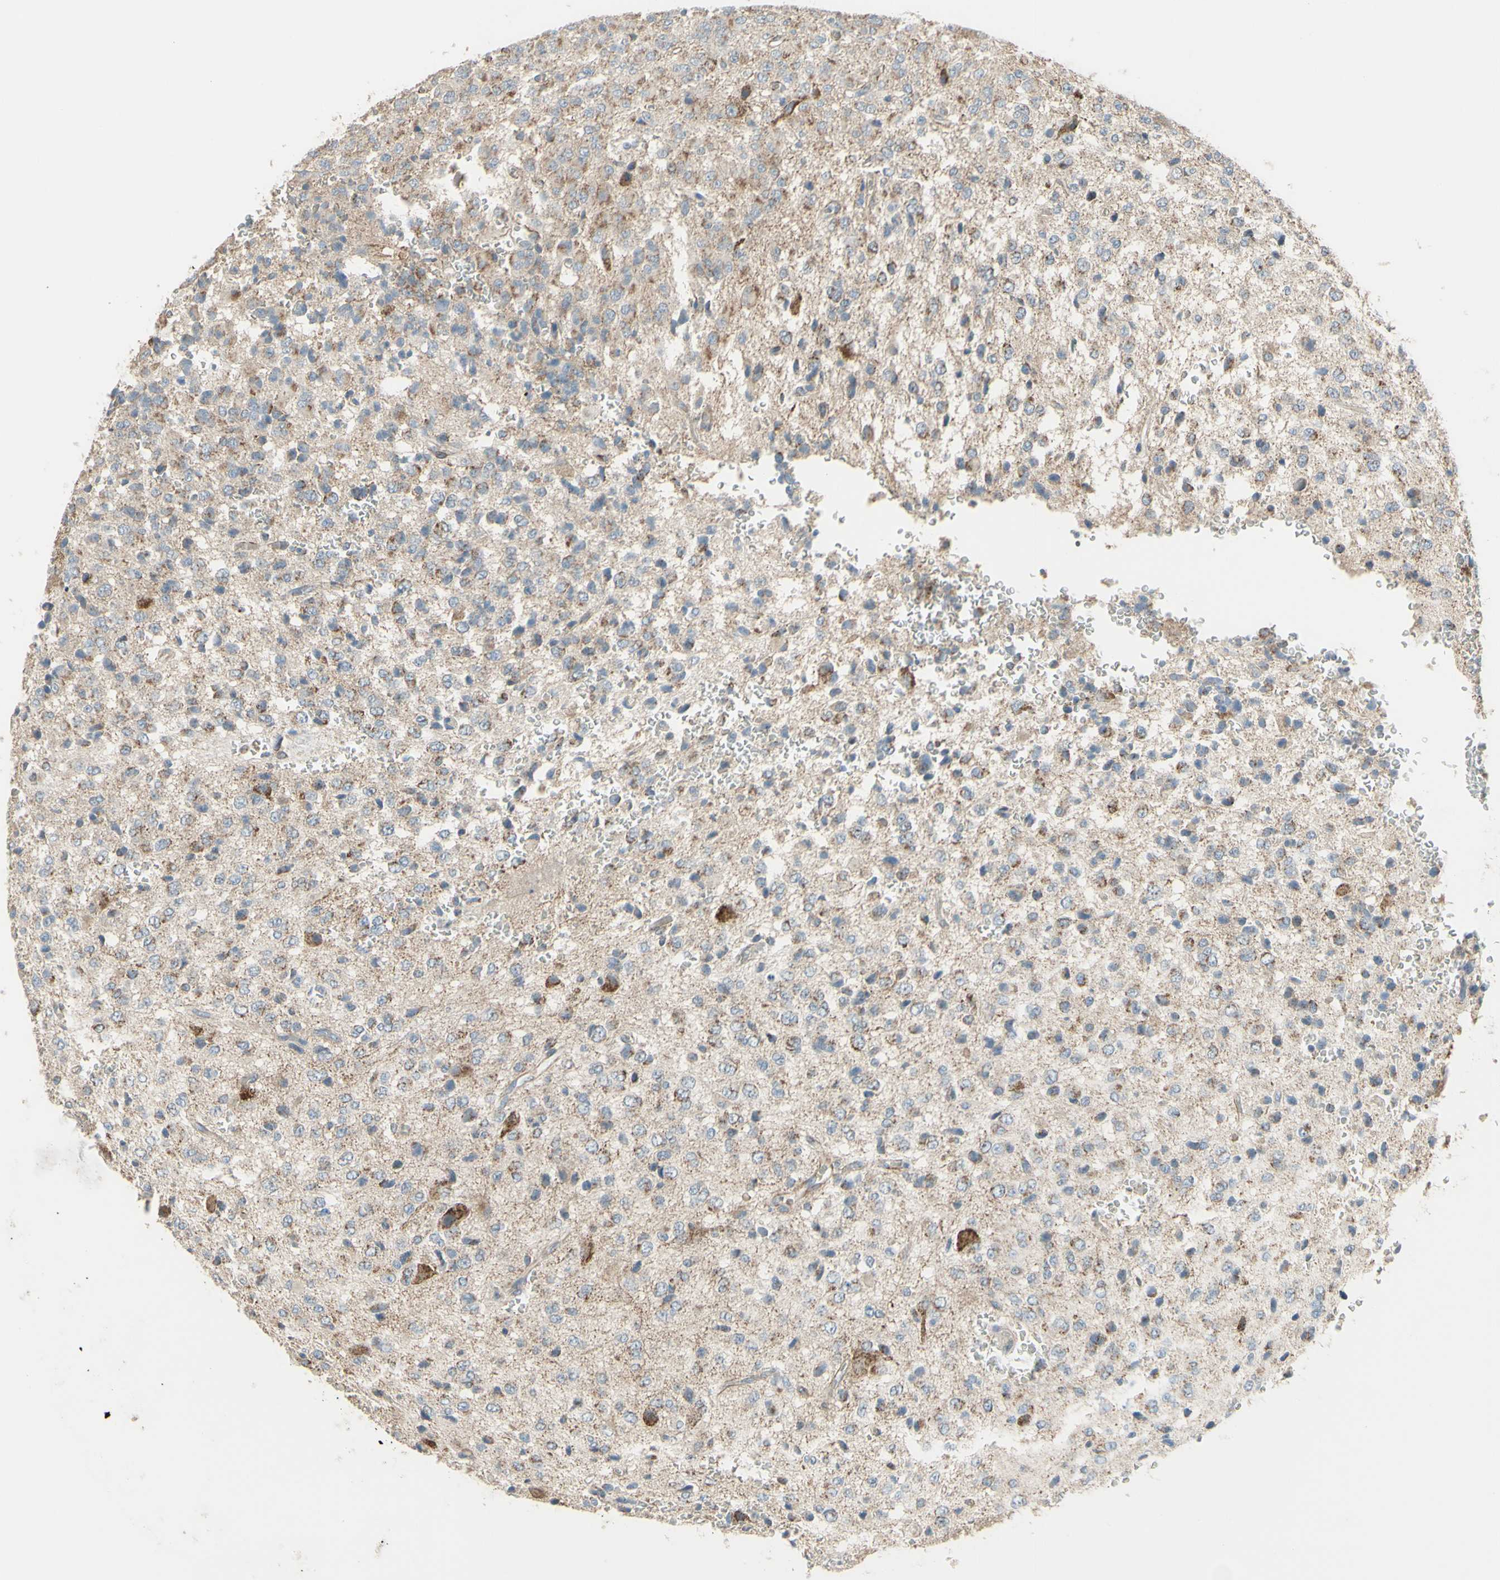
{"staining": {"intensity": "weak", "quantity": "25%-75%", "location": "cytoplasmic/membranous"}, "tissue": "glioma", "cell_type": "Tumor cells", "image_type": "cancer", "snomed": [{"axis": "morphology", "description": "Glioma, malignant, High grade"}, {"axis": "topography", "description": "pancreas cauda"}], "caption": "Human glioma stained with a brown dye shows weak cytoplasmic/membranous positive staining in approximately 25%-75% of tumor cells.", "gene": "FAM171B", "patient": {"sex": "male", "age": 60}}